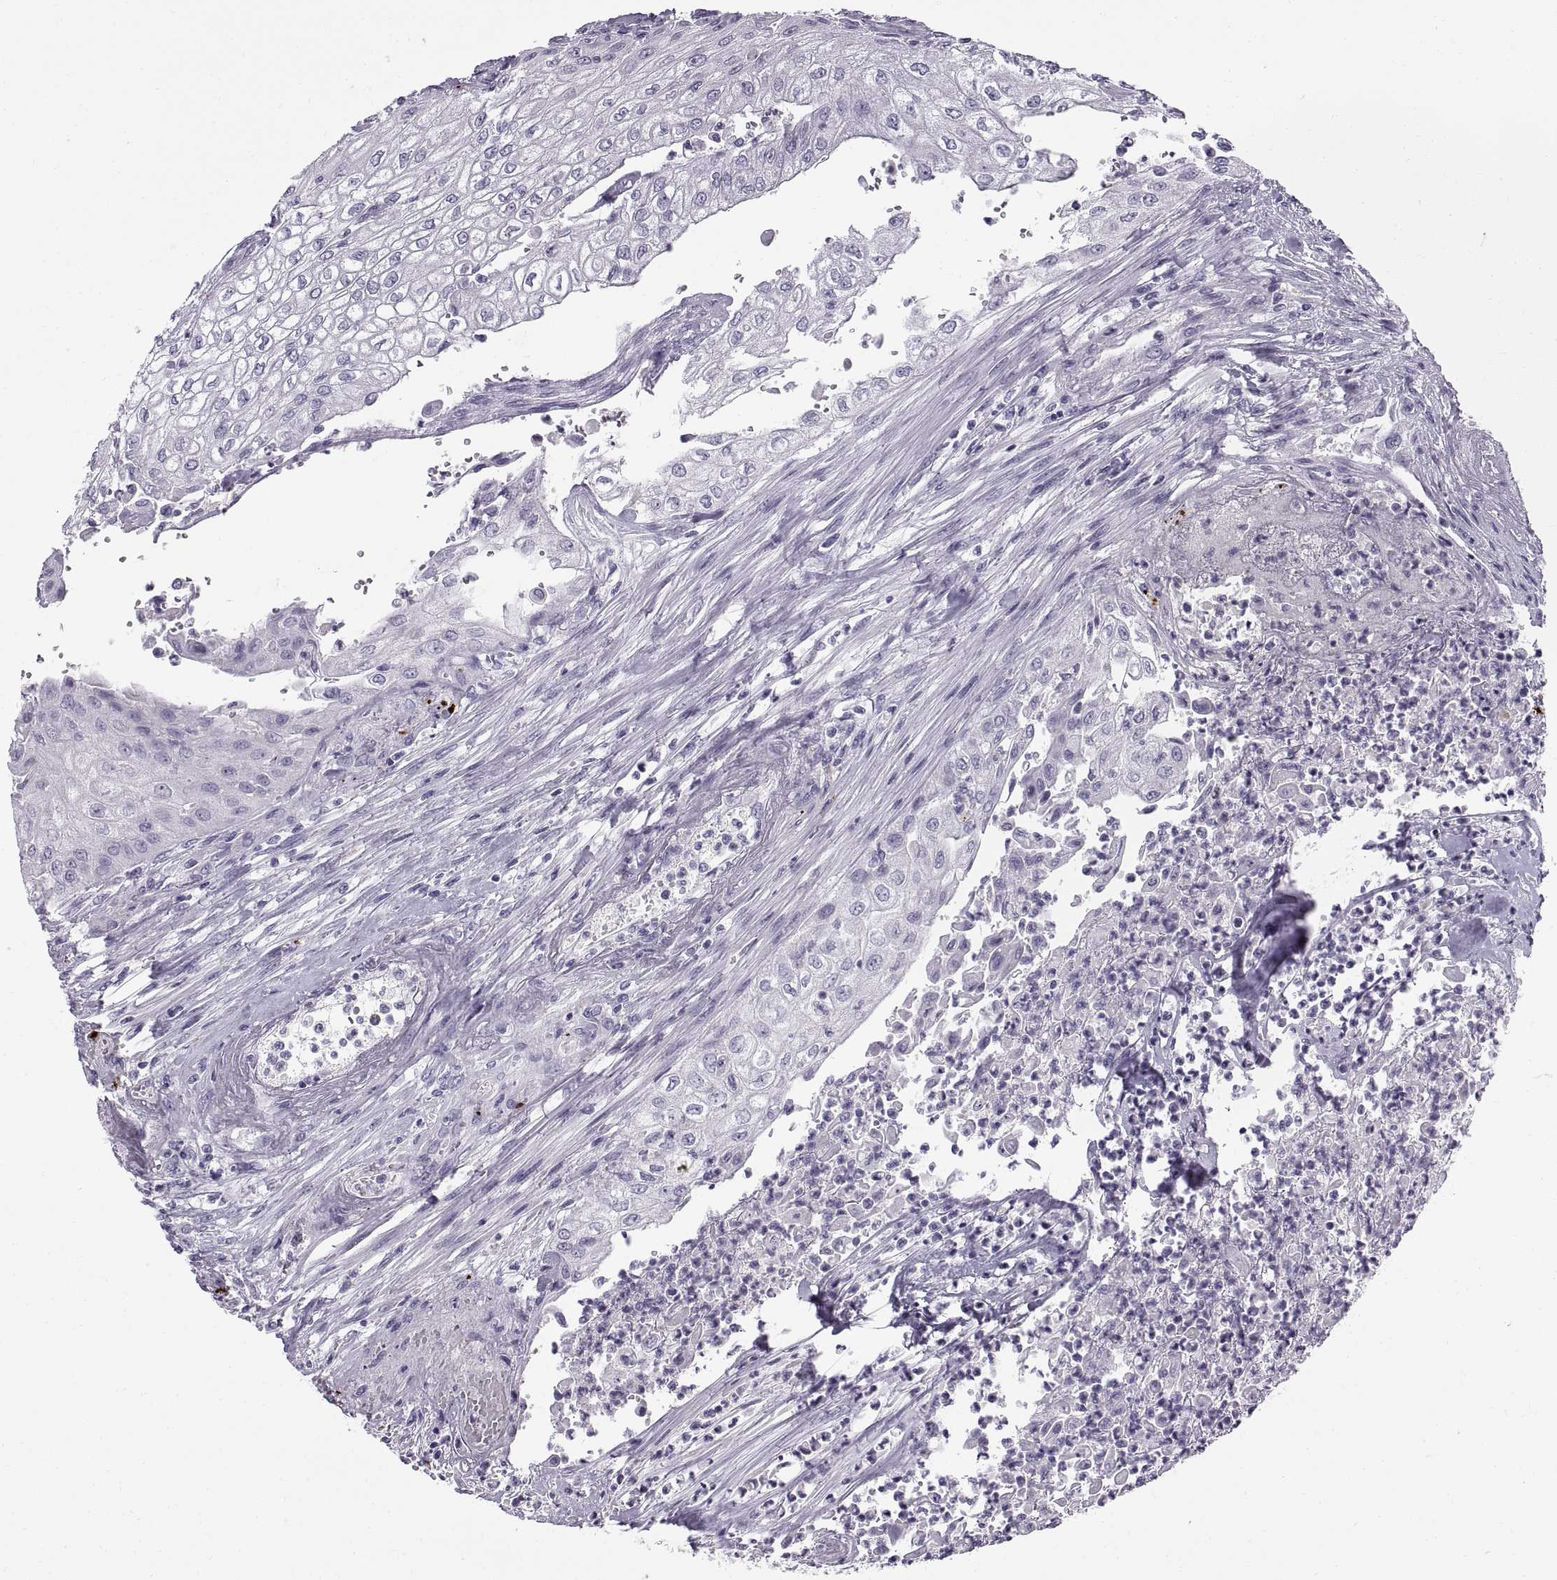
{"staining": {"intensity": "negative", "quantity": "none", "location": "none"}, "tissue": "urothelial cancer", "cell_type": "Tumor cells", "image_type": "cancer", "snomed": [{"axis": "morphology", "description": "Urothelial carcinoma, High grade"}, {"axis": "topography", "description": "Urinary bladder"}], "caption": "Urothelial cancer stained for a protein using immunohistochemistry (IHC) exhibits no staining tumor cells.", "gene": "CALCR", "patient": {"sex": "male", "age": 62}}